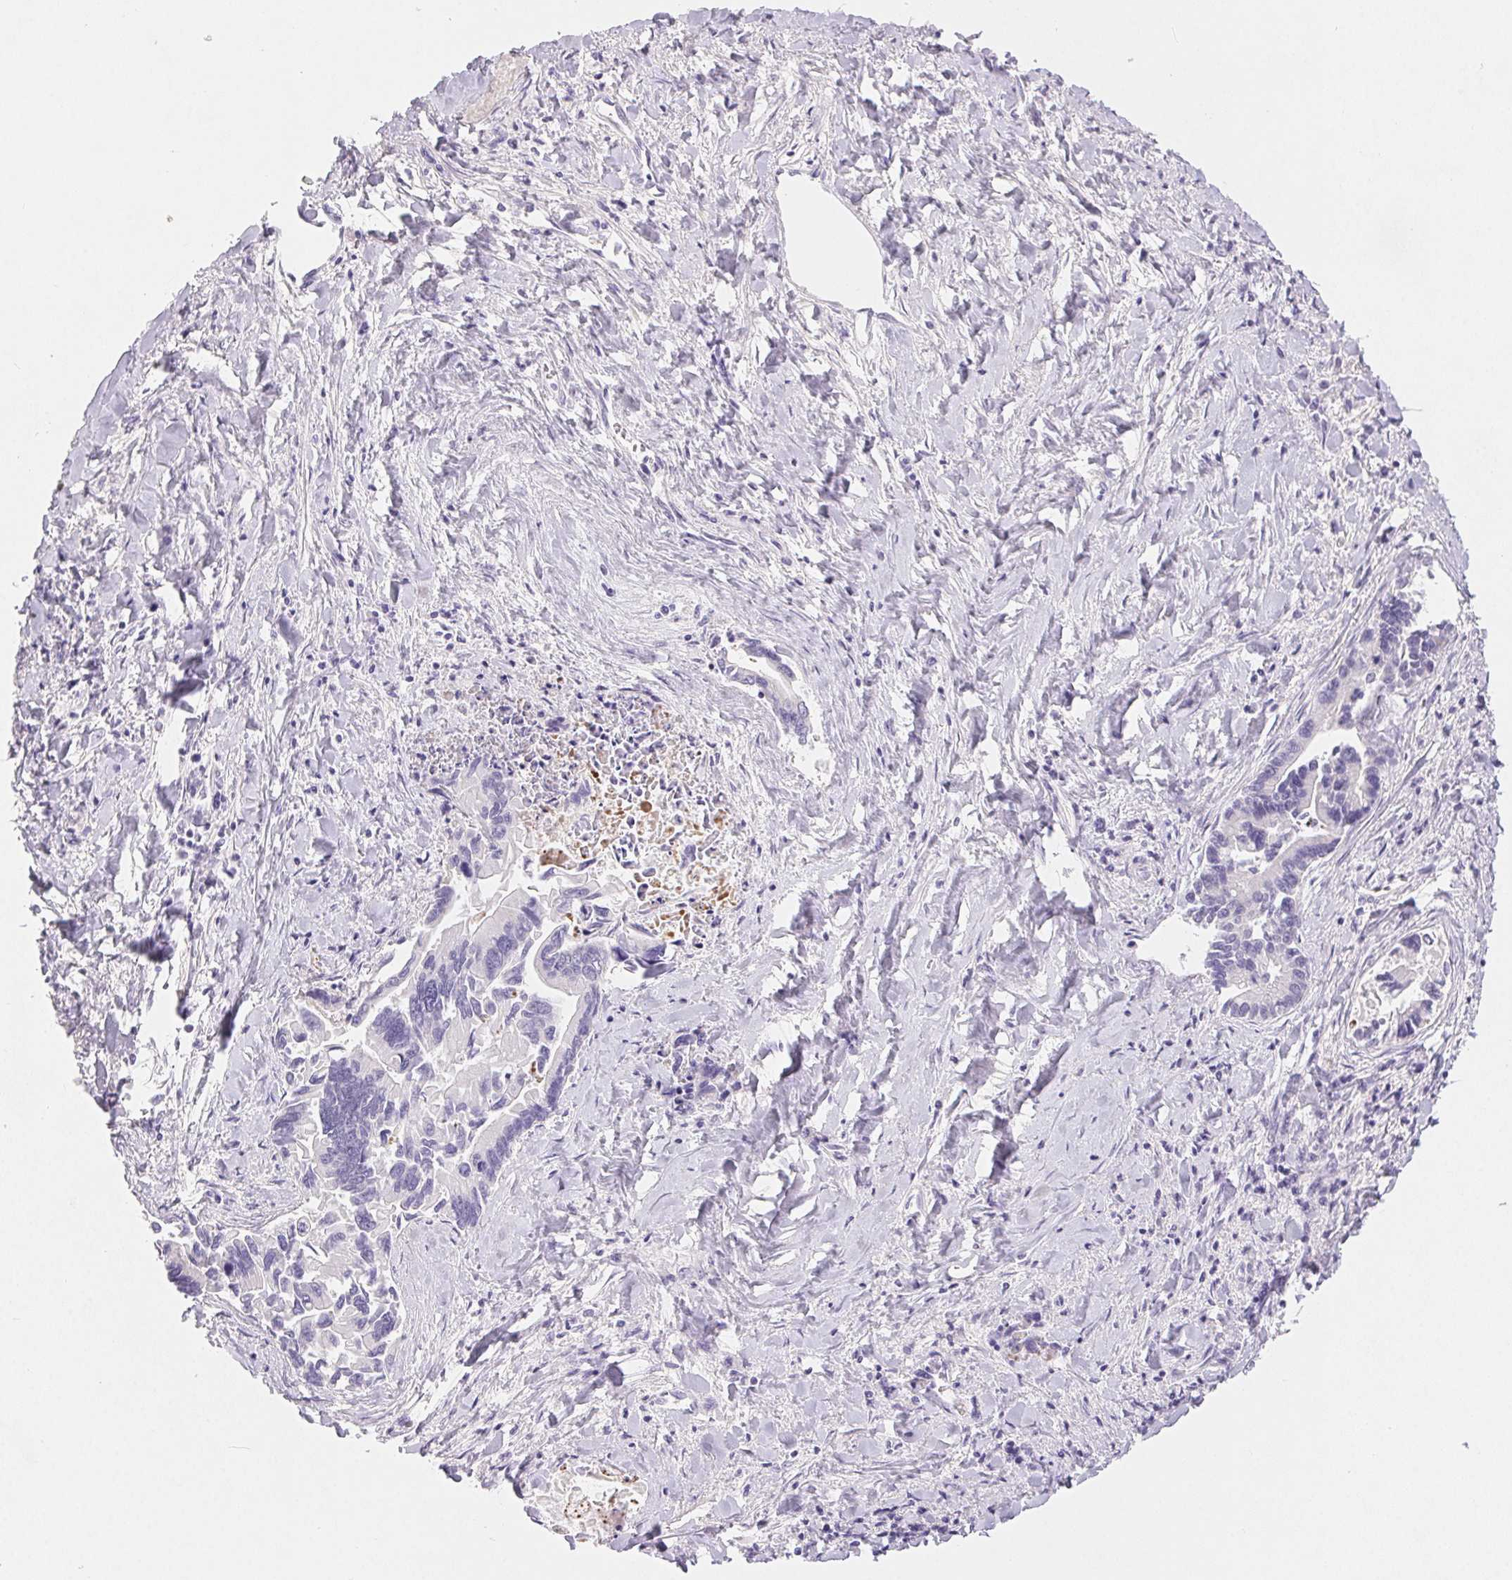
{"staining": {"intensity": "negative", "quantity": "none", "location": "none"}, "tissue": "liver cancer", "cell_type": "Tumor cells", "image_type": "cancer", "snomed": [{"axis": "morphology", "description": "Cholangiocarcinoma"}, {"axis": "topography", "description": "Liver"}], "caption": "High magnification brightfield microscopy of liver cancer stained with DAB (3,3'-diaminobenzidine) (brown) and counterstained with hematoxylin (blue): tumor cells show no significant staining.", "gene": "CLDN16", "patient": {"sex": "male", "age": 66}}